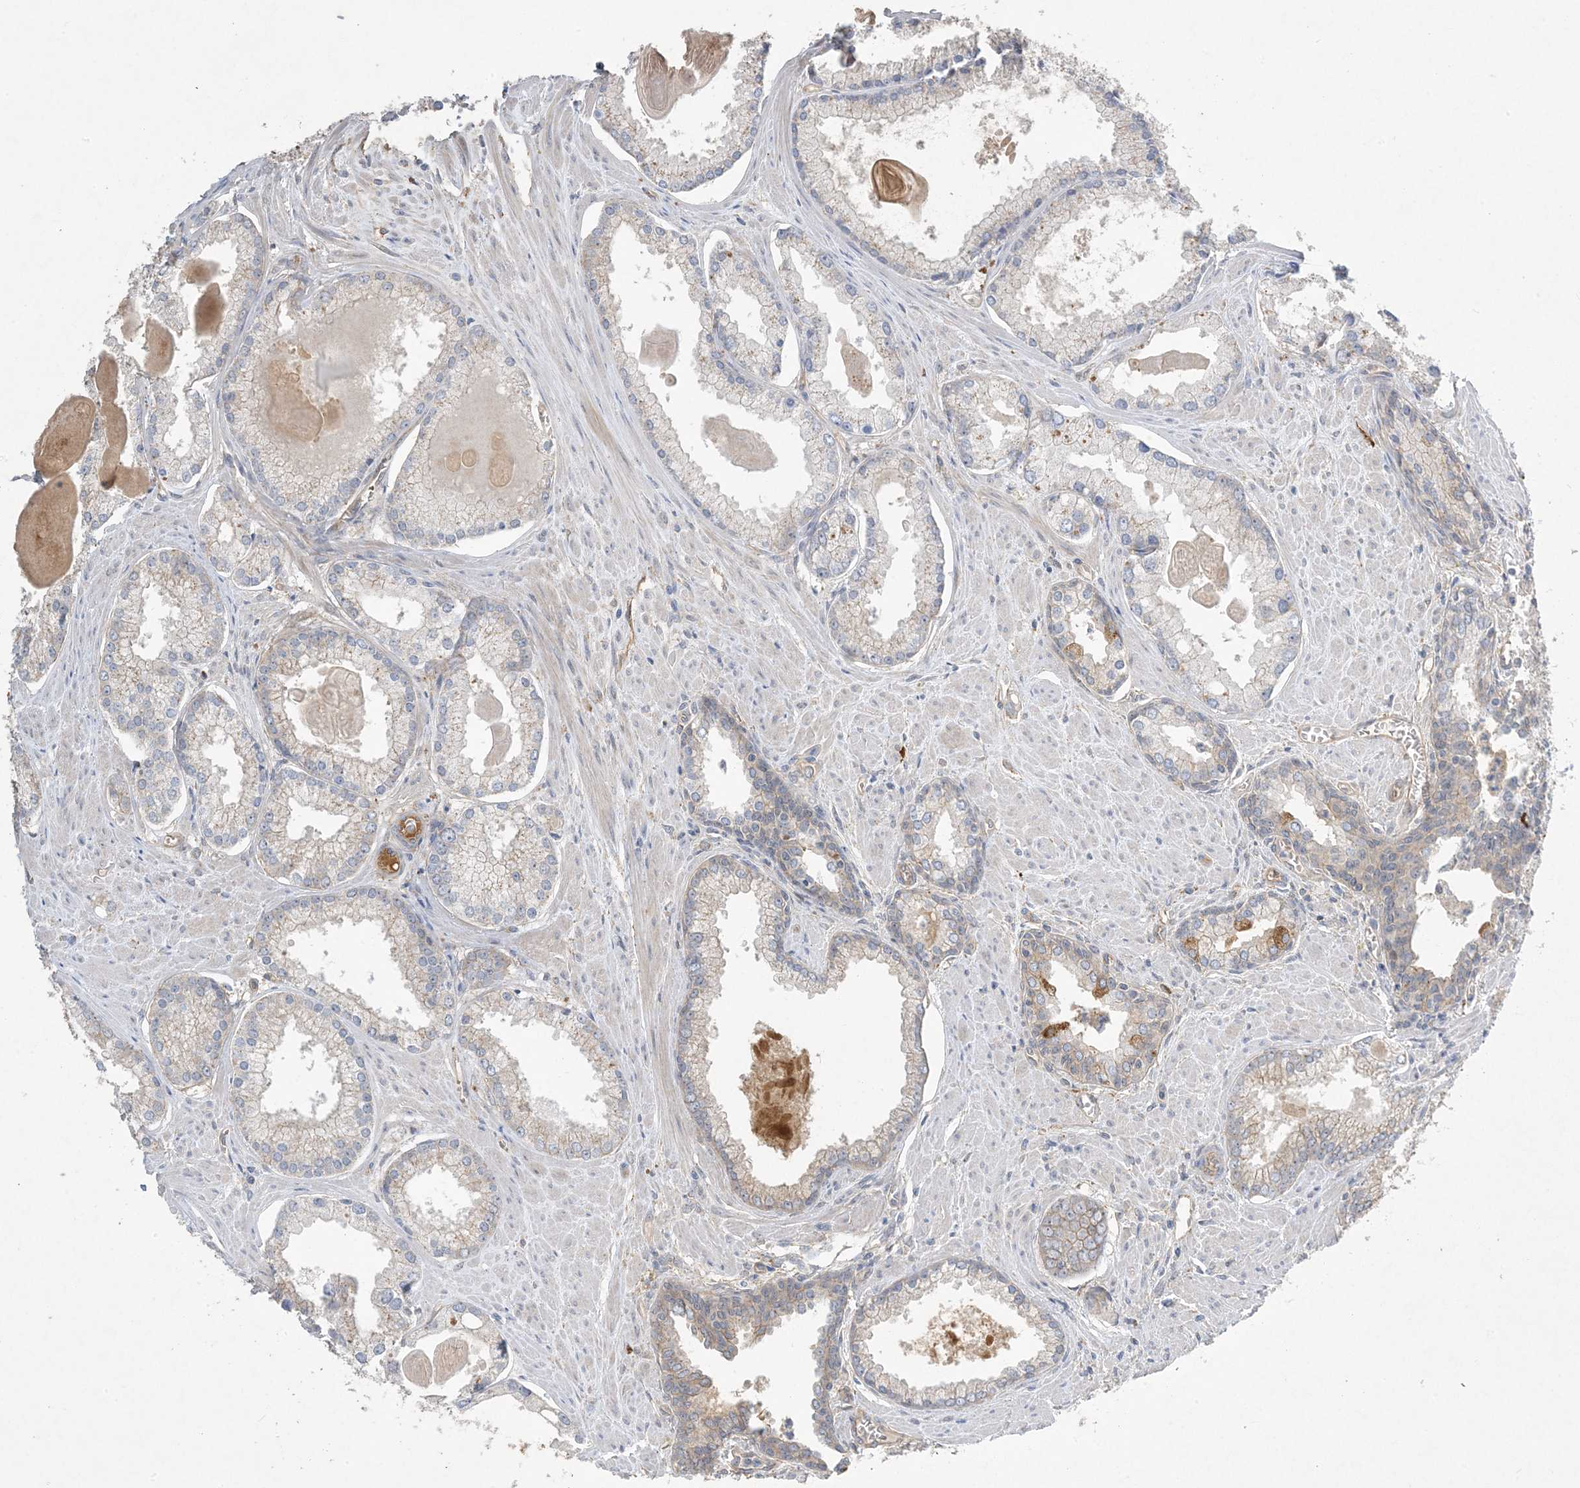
{"staining": {"intensity": "negative", "quantity": "none", "location": "none"}, "tissue": "prostate cancer", "cell_type": "Tumor cells", "image_type": "cancer", "snomed": [{"axis": "morphology", "description": "Adenocarcinoma, Low grade"}, {"axis": "topography", "description": "Prostate"}], "caption": "DAB immunohistochemical staining of prostate cancer exhibits no significant expression in tumor cells.", "gene": "AOC1", "patient": {"sex": "male", "age": 54}}